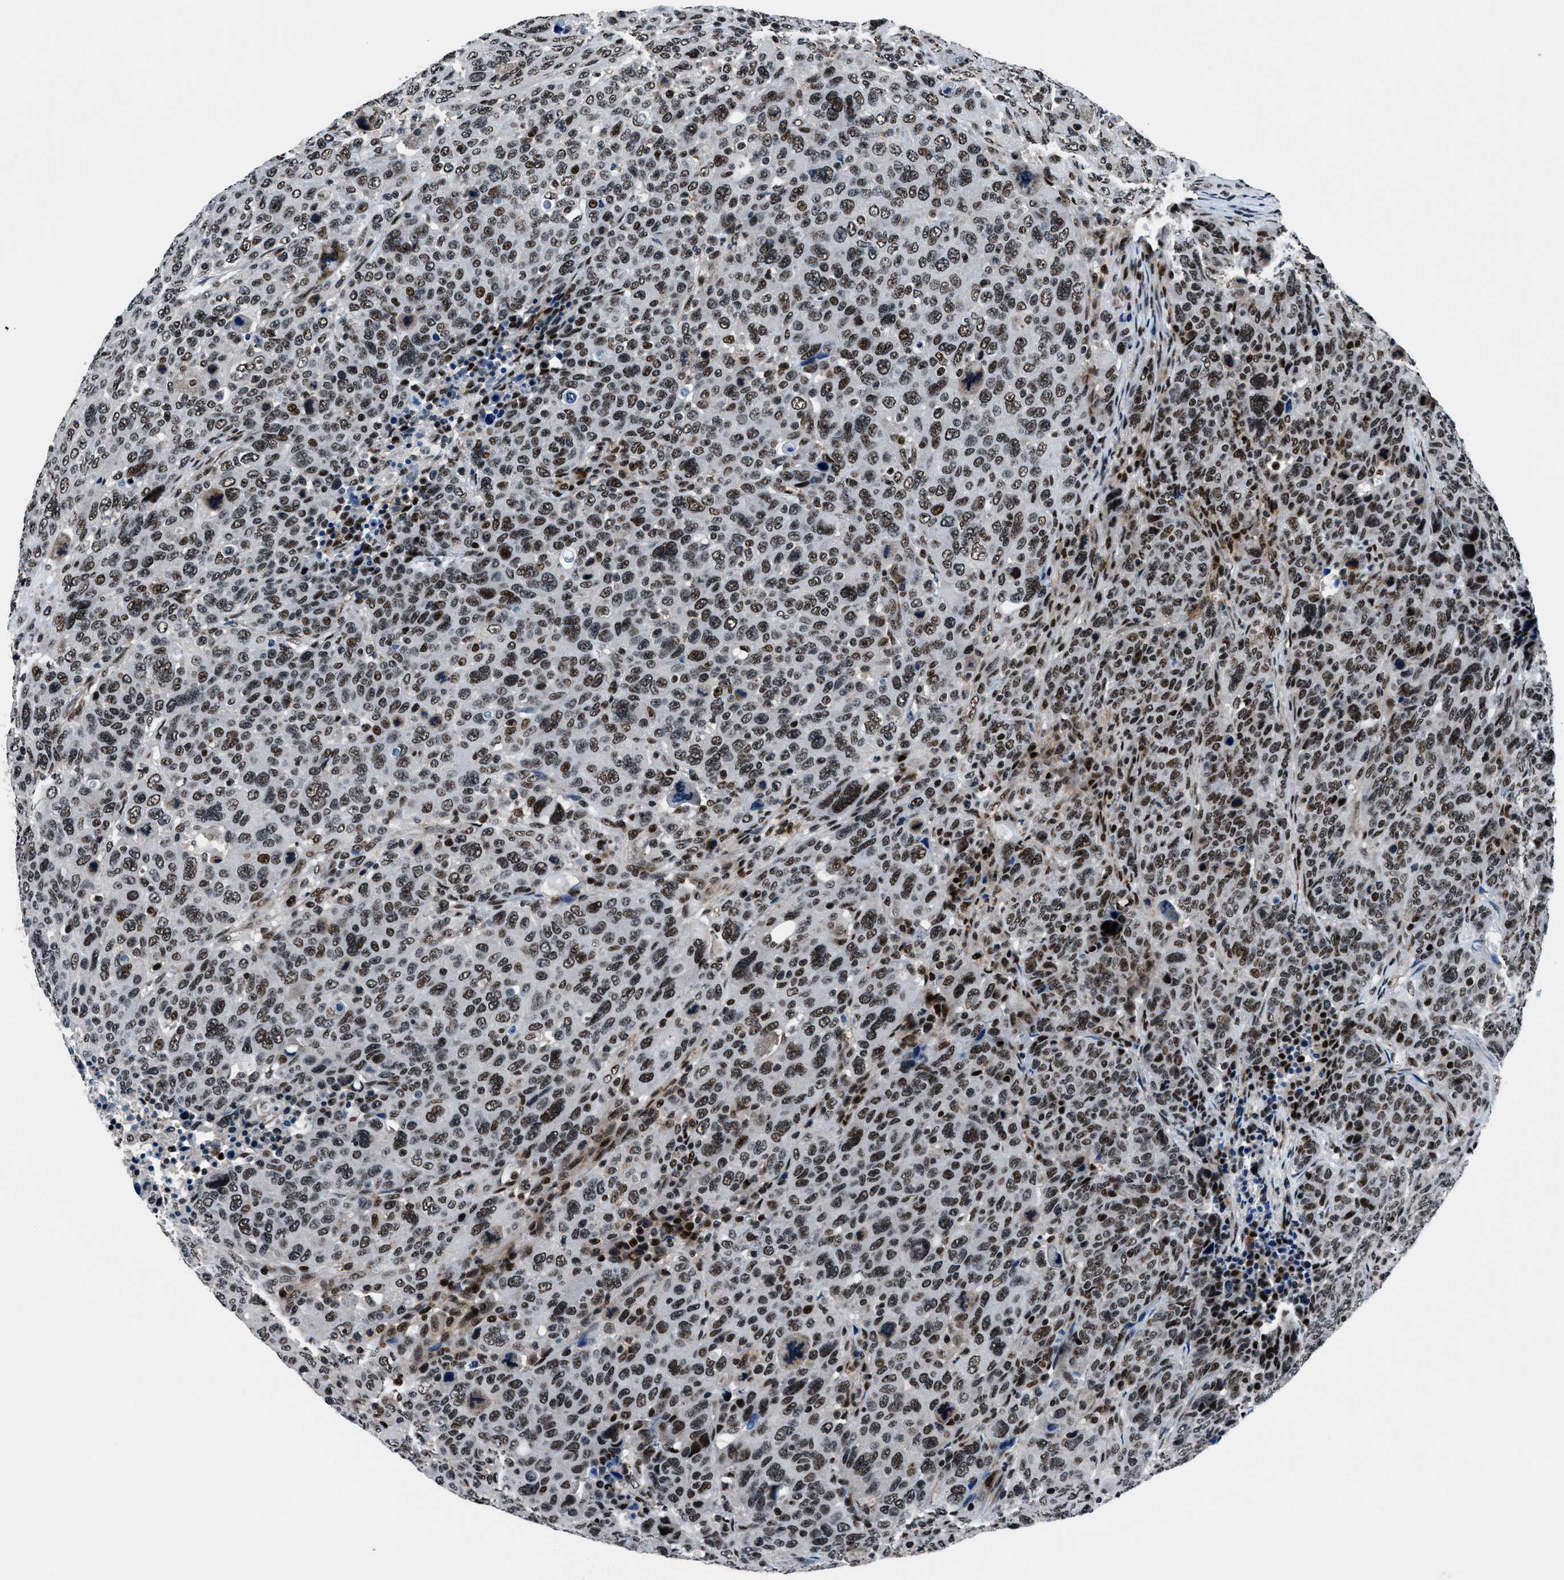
{"staining": {"intensity": "strong", "quantity": ">75%", "location": "nuclear"}, "tissue": "breast cancer", "cell_type": "Tumor cells", "image_type": "cancer", "snomed": [{"axis": "morphology", "description": "Duct carcinoma"}, {"axis": "topography", "description": "Breast"}], "caption": "Breast cancer (invasive ductal carcinoma) tissue exhibits strong nuclear positivity in approximately >75% of tumor cells, visualized by immunohistochemistry.", "gene": "SMARCB1", "patient": {"sex": "female", "age": 37}}